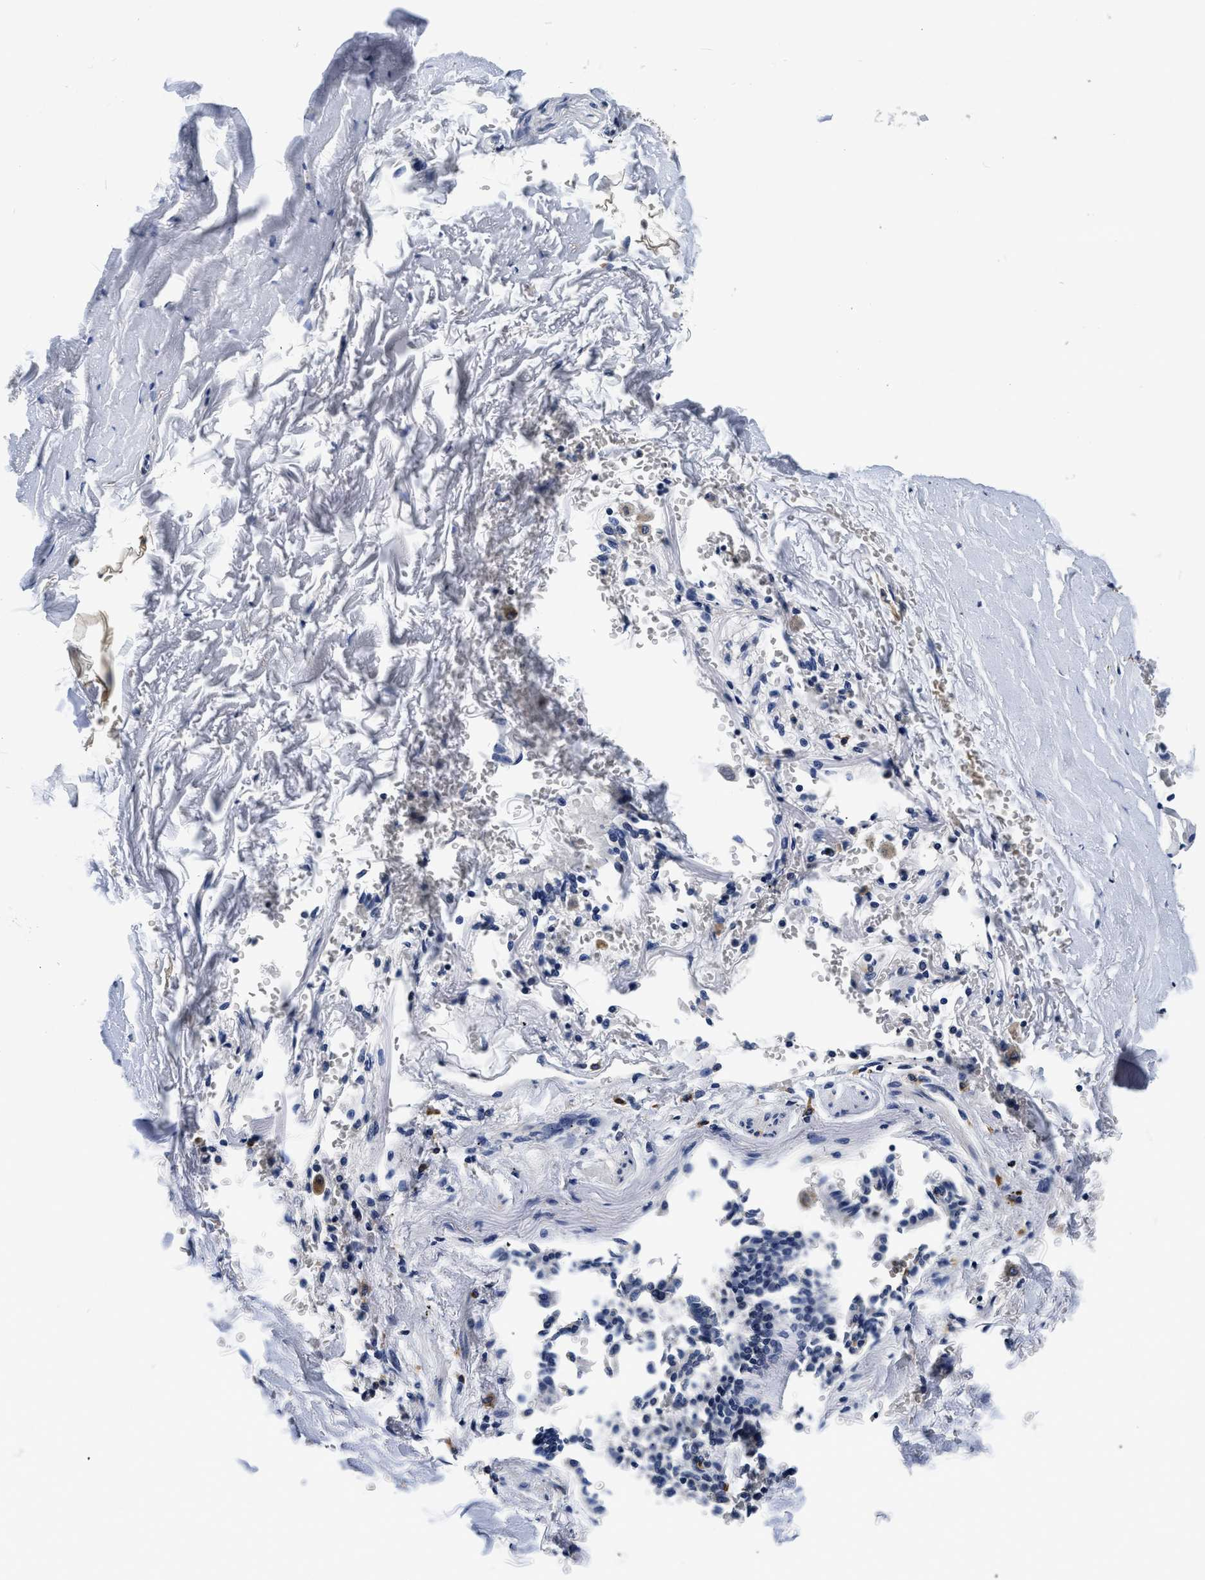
{"staining": {"intensity": "negative", "quantity": "none", "location": "none"}, "tissue": "adipose tissue", "cell_type": "Adipocytes", "image_type": "normal", "snomed": [{"axis": "morphology", "description": "Normal tissue, NOS"}, {"axis": "topography", "description": "Cartilage tissue"}, {"axis": "topography", "description": "Lung"}], "caption": "High power microscopy histopathology image of an IHC histopathology image of unremarkable adipose tissue, revealing no significant staining in adipocytes. (Brightfield microscopy of DAB (3,3'-diaminobenzidine) immunohistochemistry at high magnification).", "gene": "GRN", "patient": {"sex": "female", "age": 77}}